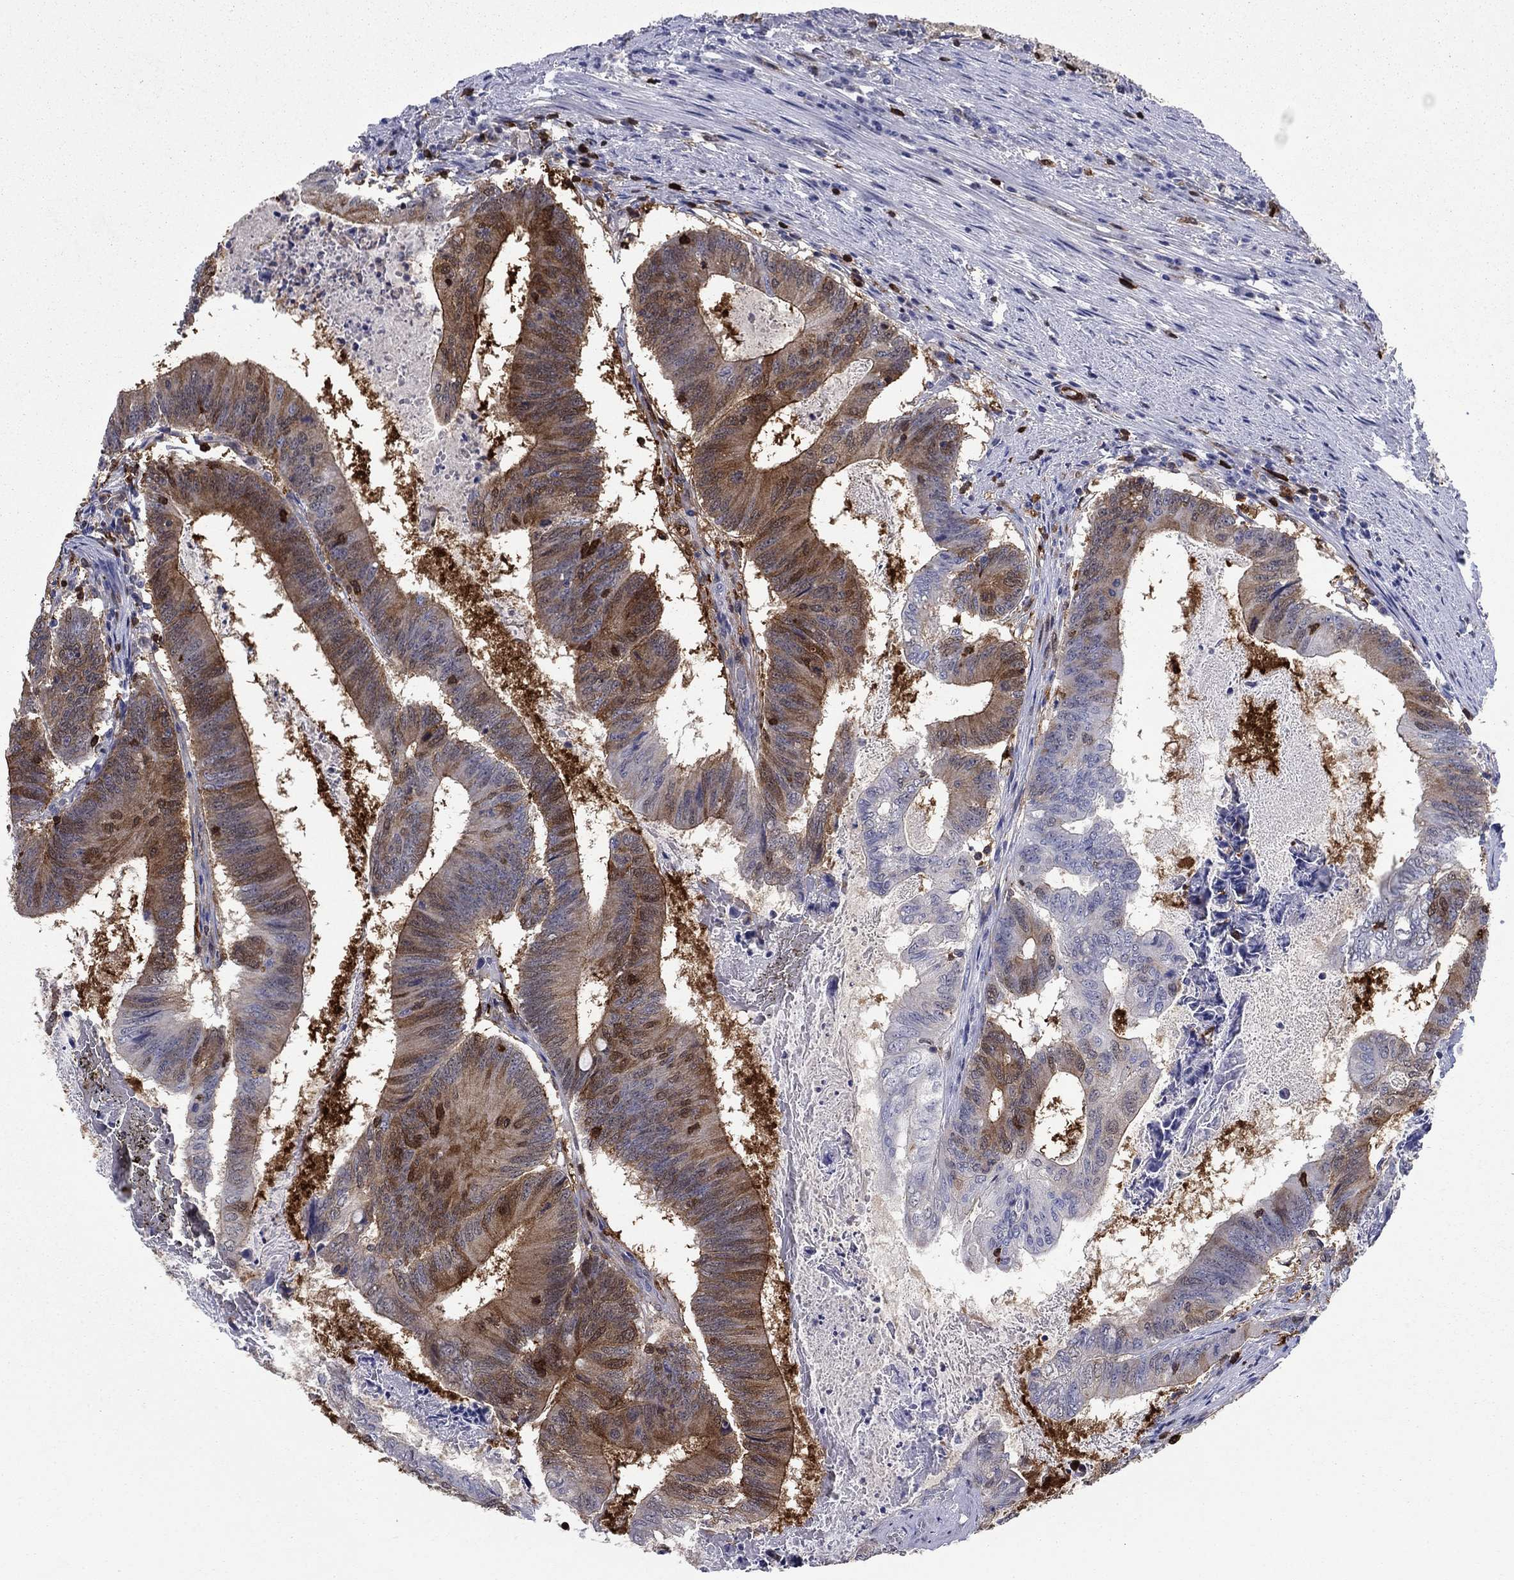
{"staining": {"intensity": "strong", "quantity": "25%-75%", "location": "cytoplasmic/membranous"}, "tissue": "colorectal cancer", "cell_type": "Tumor cells", "image_type": "cancer", "snomed": [{"axis": "morphology", "description": "Adenocarcinoma, NOS"}, {"axis": "topography", "description": "Colon"}], "caption": "Immunohistochemical staining of human colorectal adenocarcinoma reveals high levels of strong cytoplasmic/membranous protein expression in about 25%-75% of tumor cells.", "gene": "STMN1", "patient": {"sex": "female", "age": 70}}